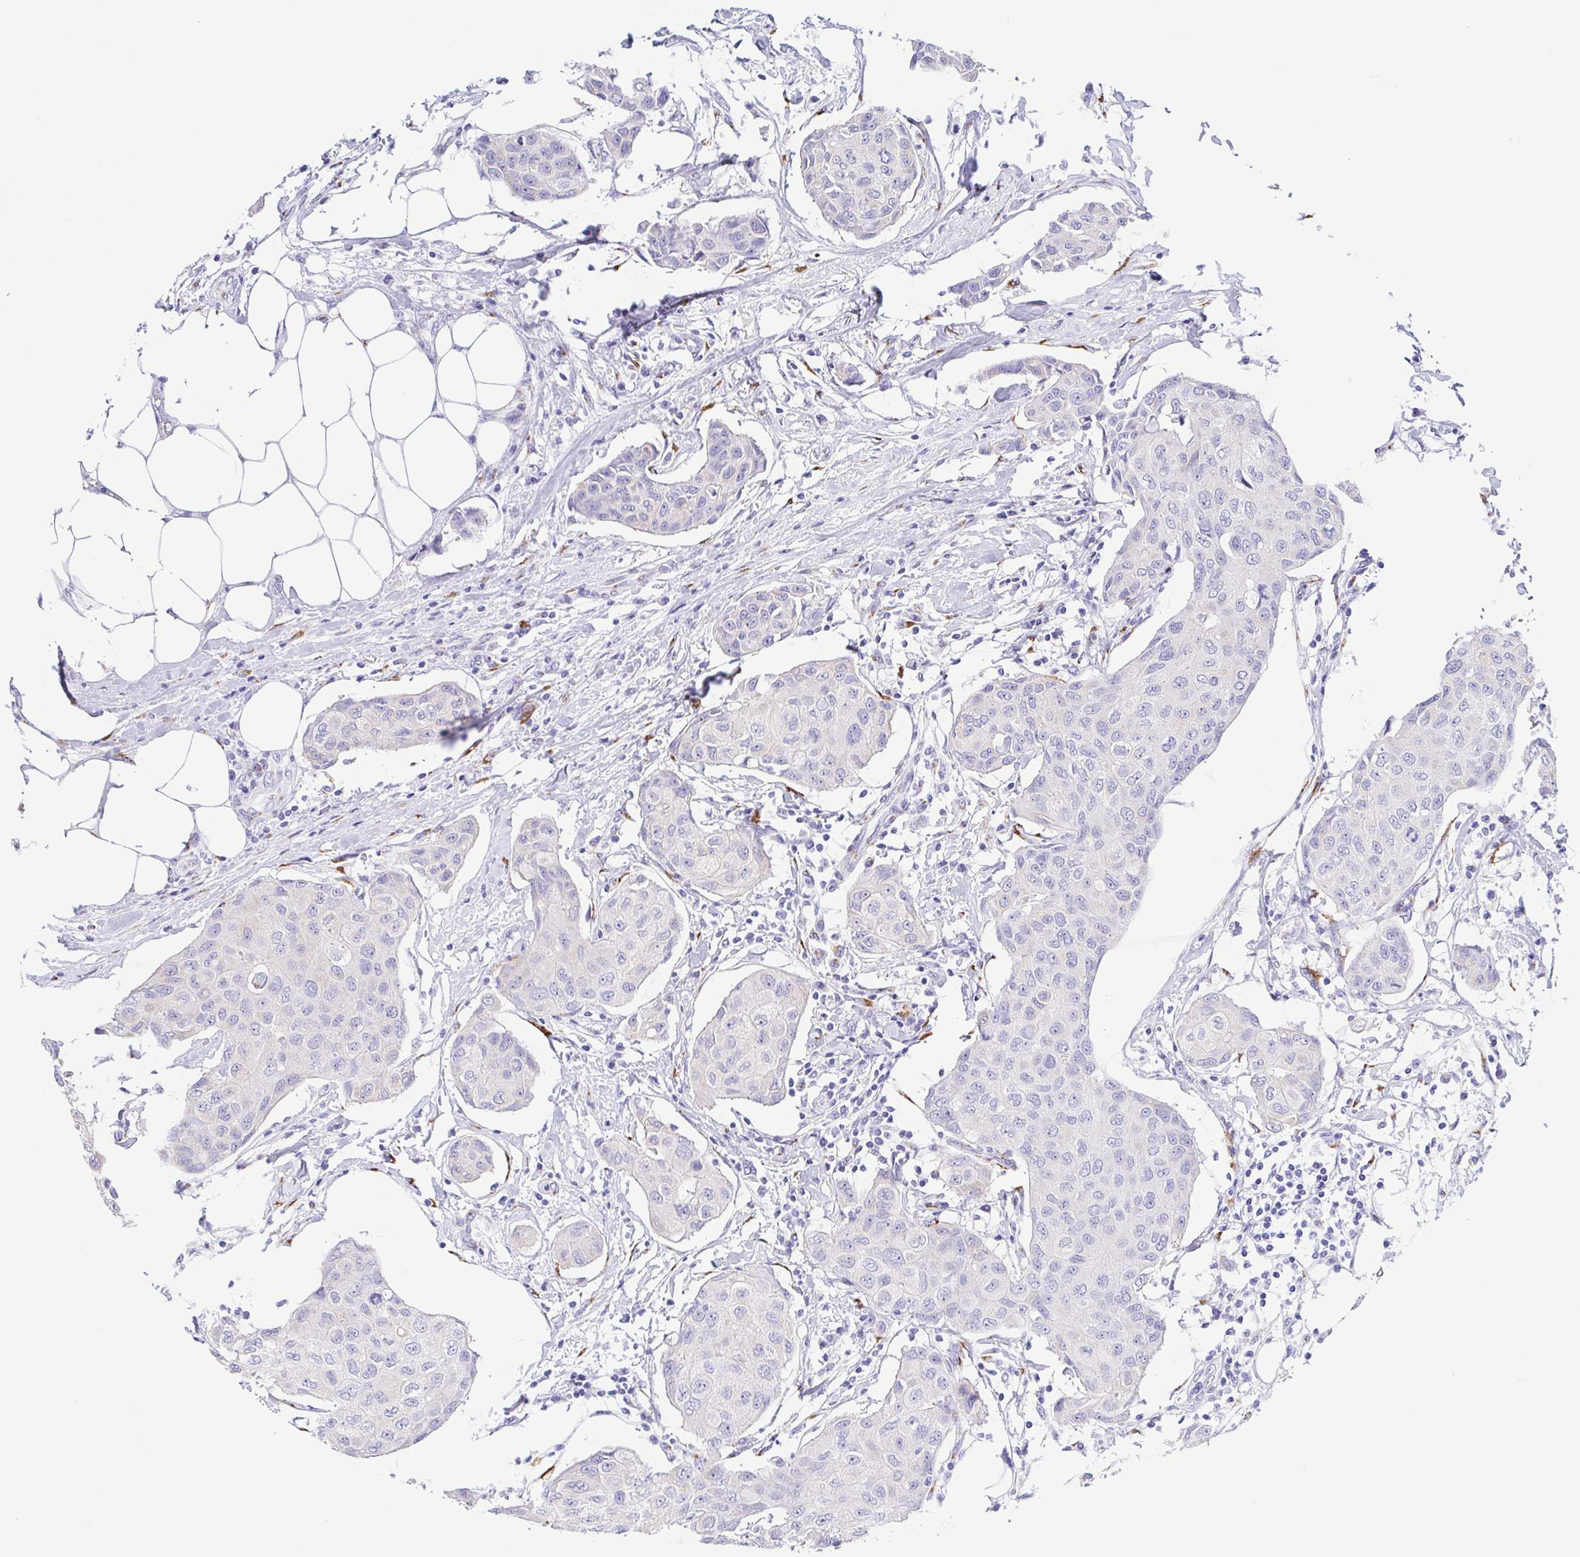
{"staining": {"intensity": "negative", "quantity": "none", "location": "none"}, "tissue": "breast cancer", "cell_type": "Tumor cells", "image_type": "cancer", "snomed": [{"axis": "morphology", "description": "Duct carcinoma"}, {"axis": "topography", "description": "Breast"}, {"axis": "topography", "description": "Lymph node"}], "caption": "A high-resolution micrograph shows immunohistochemistry (IHC) staining of breast cancer, which demonstrates no significant positivity in tumor cells.", "gene": "SULT1B1", "patient": {"sex": "female", "age": 80}}